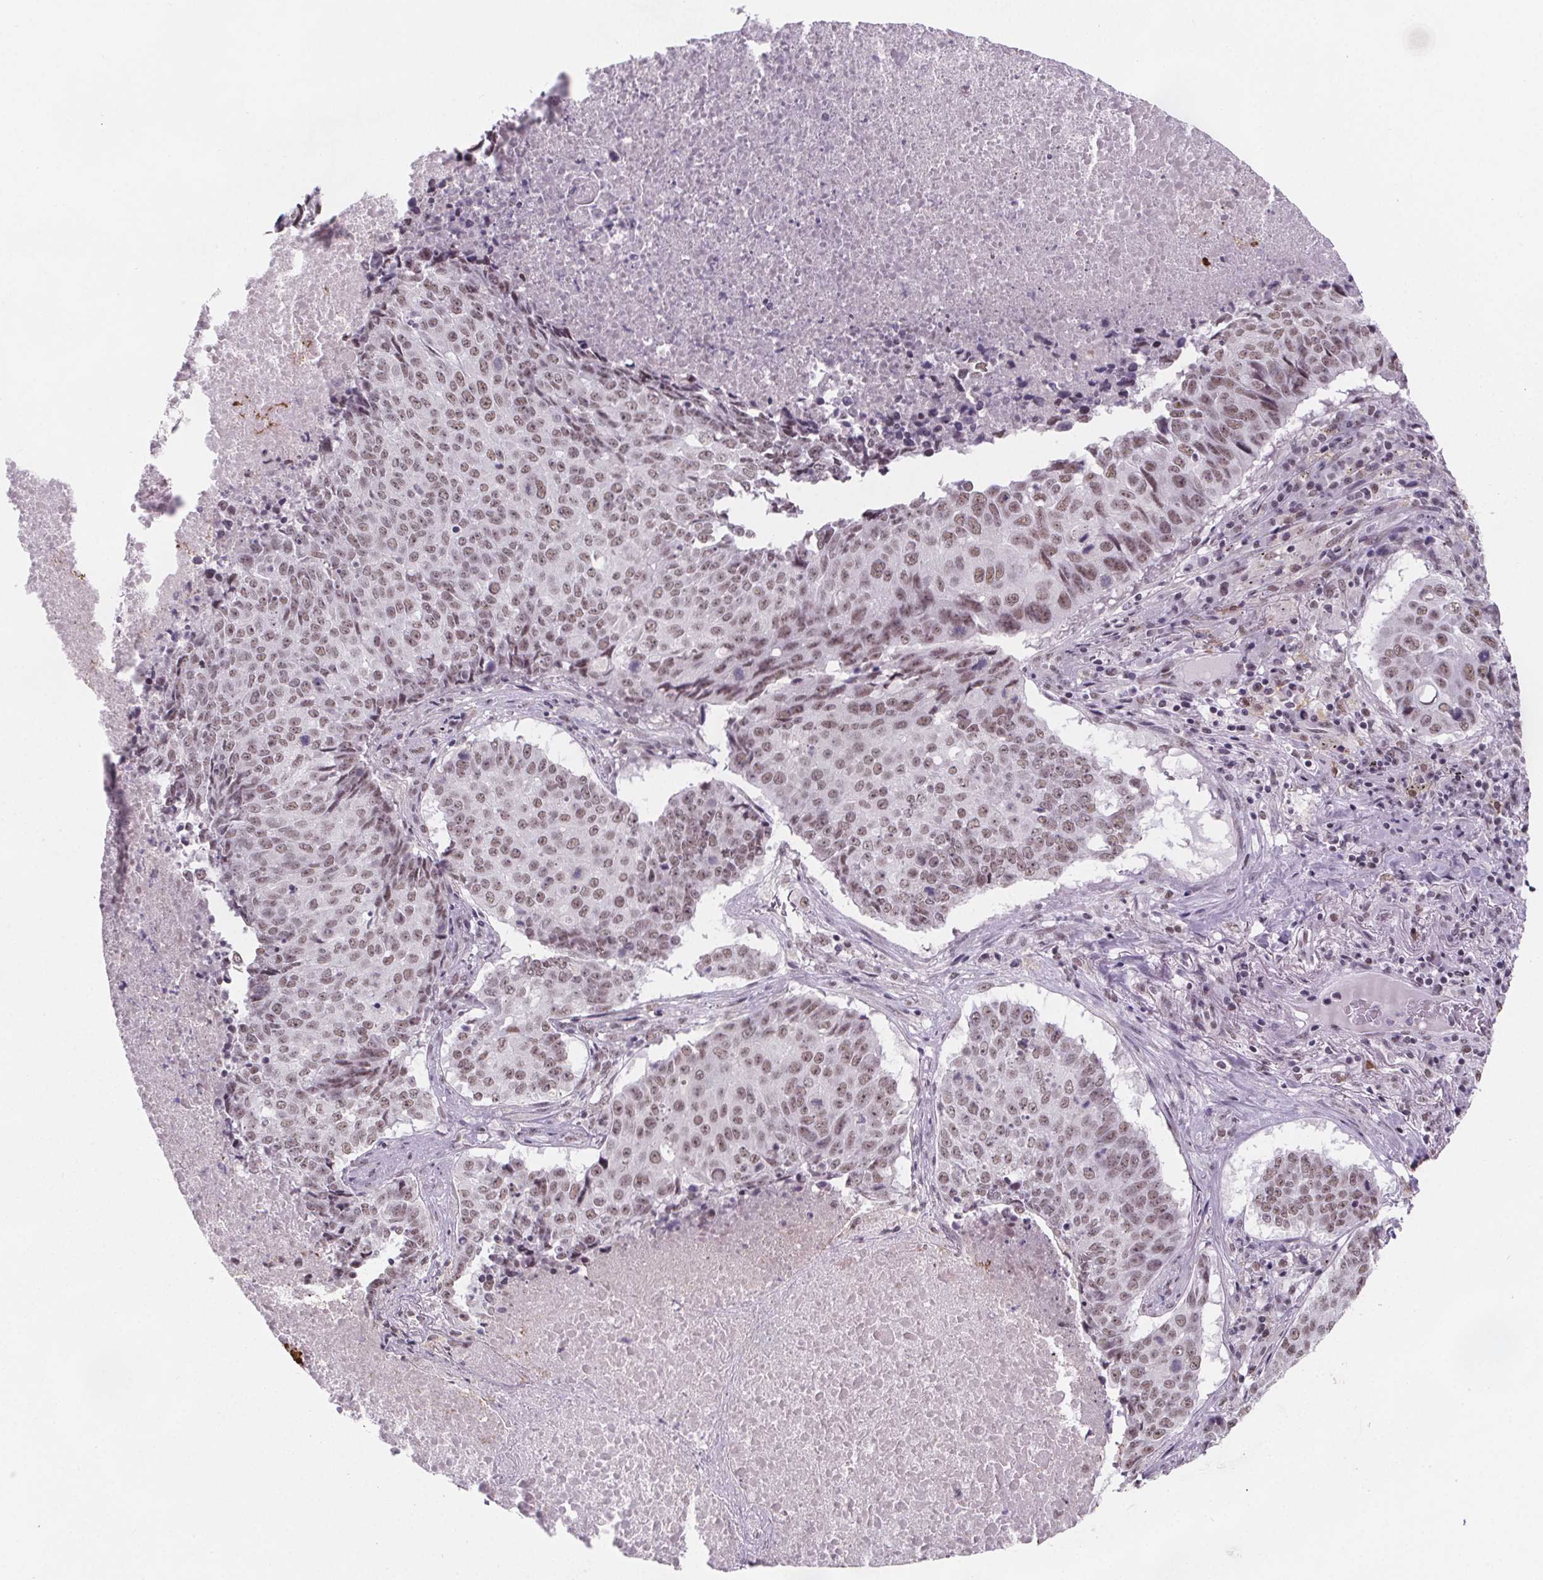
{"staining": {"intensity": "moderate", "quantity": ">75%", "location": "nuclear"}, "tissue": "lung cancer", "cell_type": "Tumor cells", "image_type": "cancer", "snomed": [{"axis": "morphology", "description": "Normal tissue, NOS"}, {"axis": "morphology", "description": "Squamous cell carcinoma, NOS"}, {"axis": "topography", "description": "Bronchus"}, {"axis": "topography", "description": "Lung"}], "caption": "Protein positivity by immunohistochemistry (IHC) exhibits moderate nuclear positivity in approximately >75% of tumor cells in lung cancer (squamous cell carcinoma).", "gene": "ZNF572", "patient": {"sex": "male", "age": 64}}